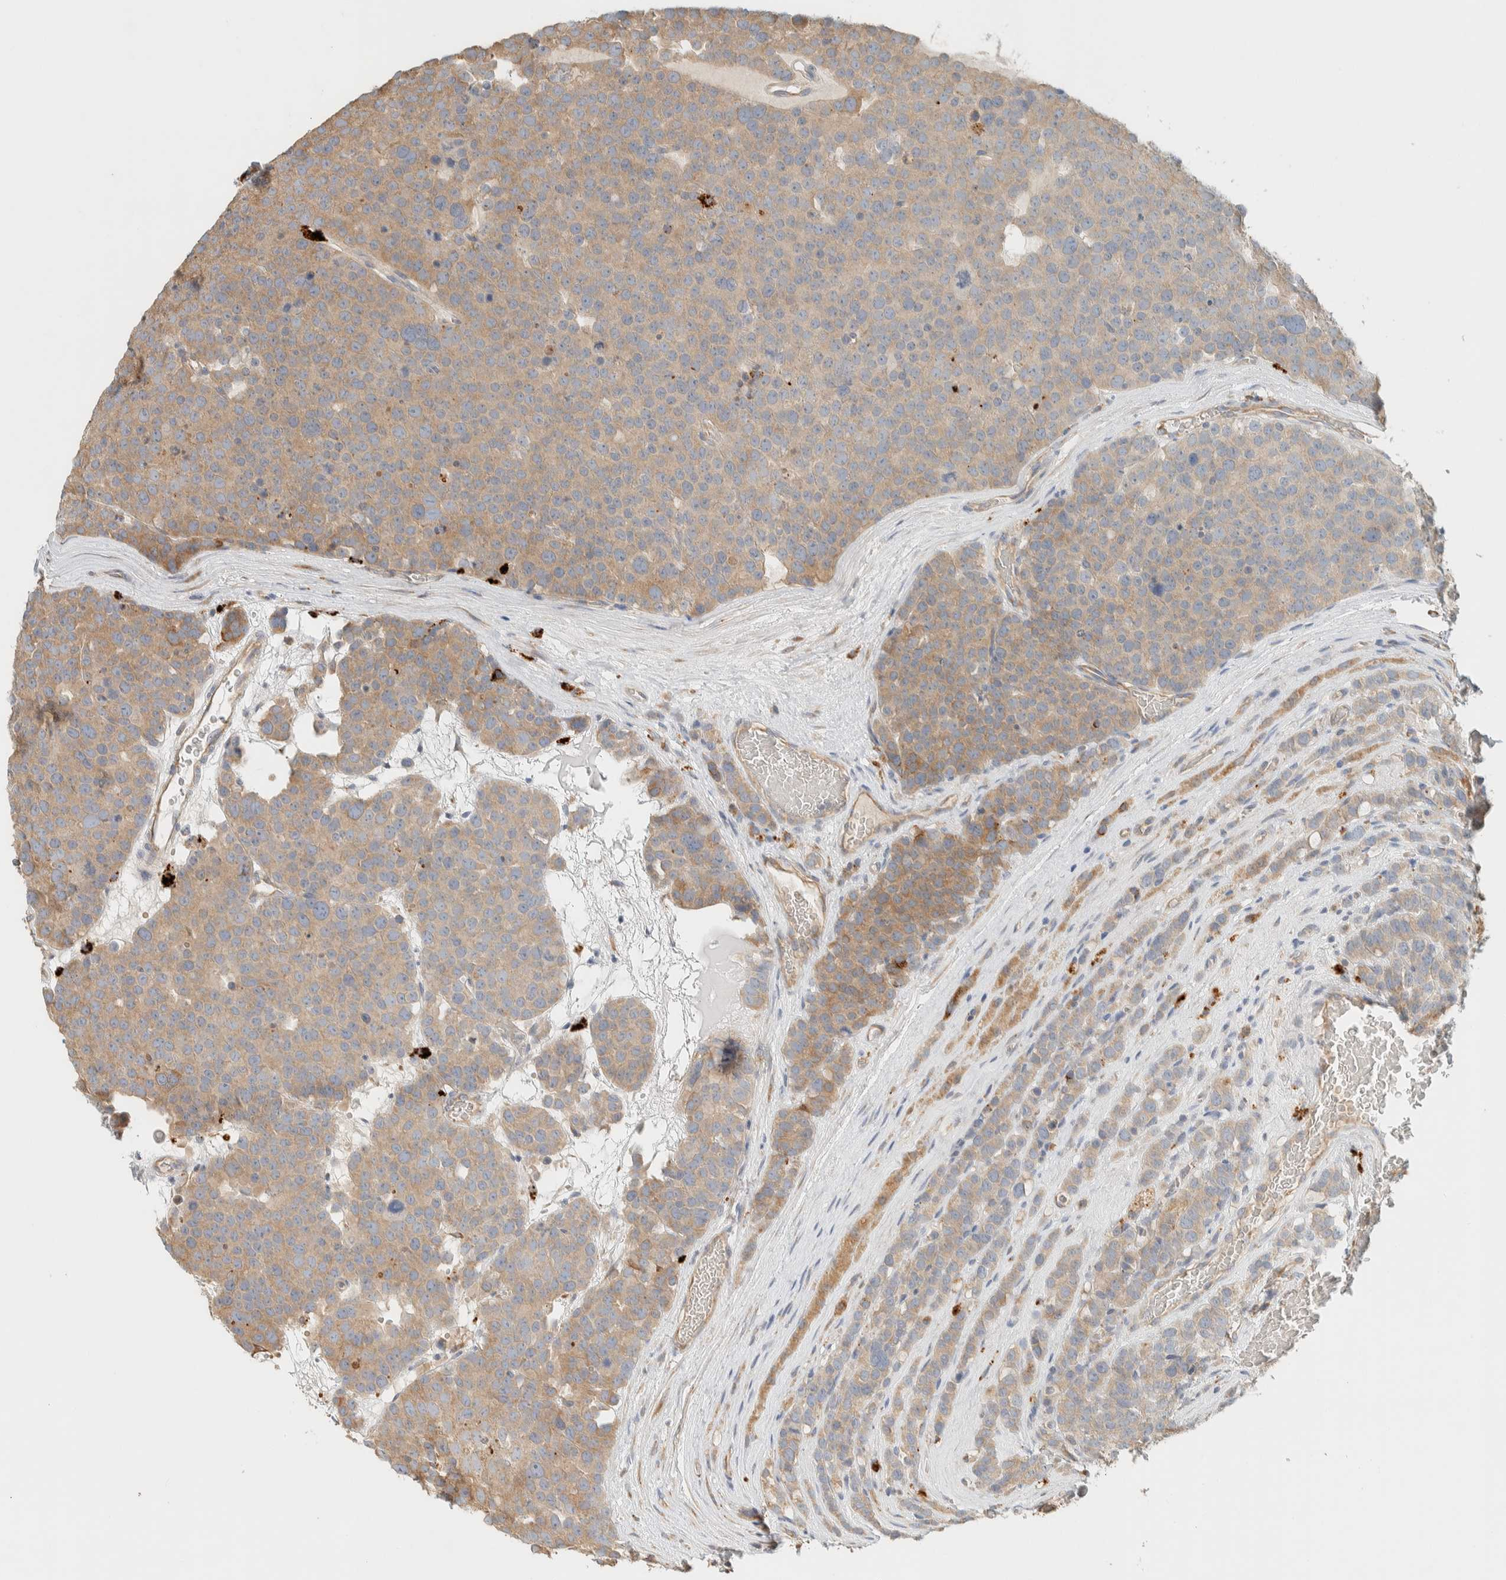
{"staining": {"intensity": "moderate", "quantity": "25%-75%", "location": "cytoplasmic/membranous"}, "tissue": "testis cancer", "cell_type": "Tumor cells", "image_type": "cancer", "snomed": [{"axis": "morphology", "description": "Seminoma, NOS"}, {"axis": "topography", "description": "Testis"}], "caption": "This micrograph displays immunohistochemistry (IHC) staining of human testis cancer, with medium moderate cytoplasmic/membranous staining in about 25%-75% of tumor cells.", "gene": "RAB11FIP1", "patient": {"sex": "male", "age": 71}}